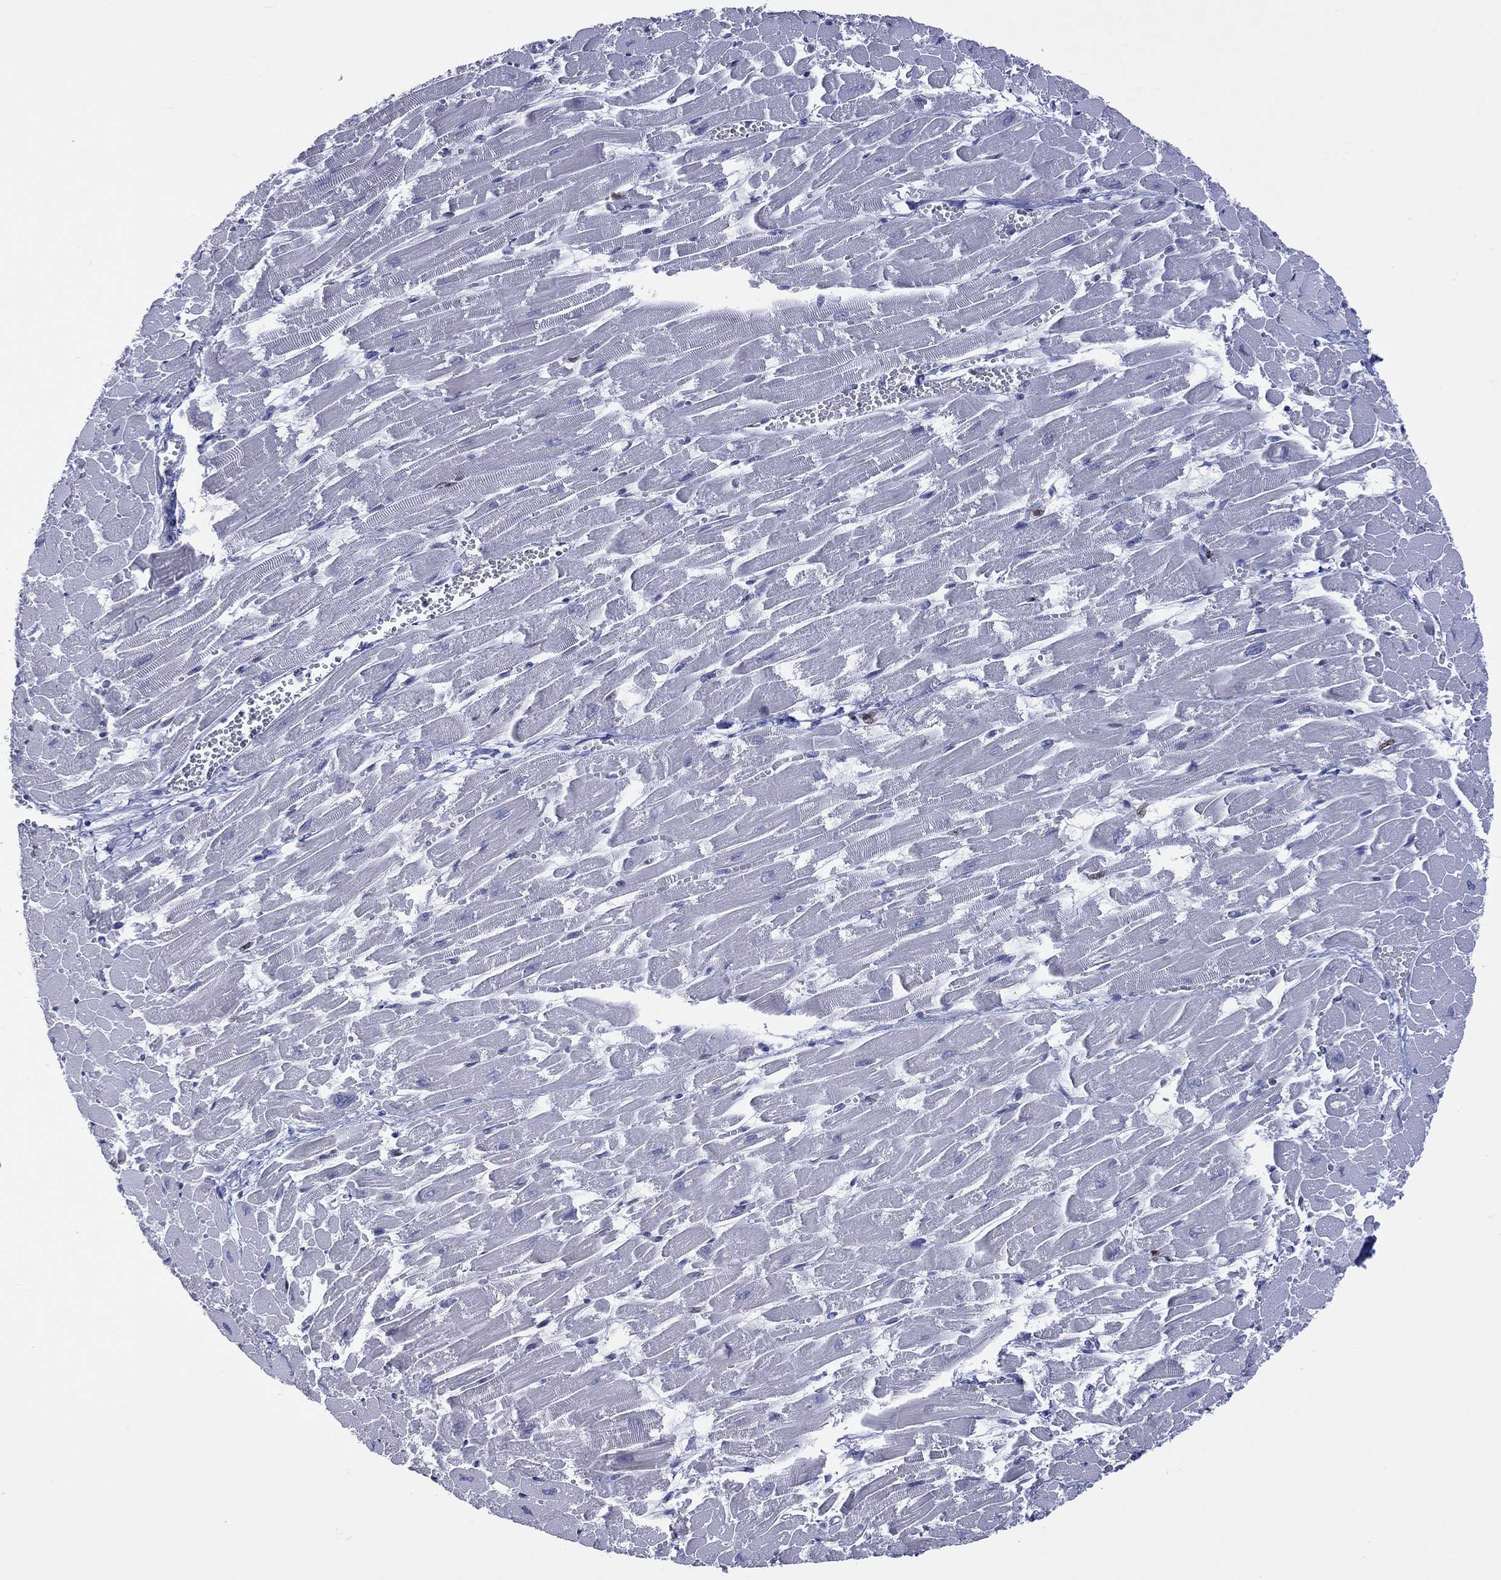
{"staining": {"intensity": "negative", "quantity": "none", "location": "none"}, "tissue": "heart muscle", "cell_type": "Cardiomyocytes", "image_type": "normal", "snomed": [{"axis": "morphology", "description": "Normal tissue, NOS"}, {"axis": "topography", "description": "Heart"}], "caption": "Protein analysis of benign heart muscle reveals no significant expression in cardiomyocytes.", "gene": "DBF4B", "patient": {"sex": "female", "age": 52}}